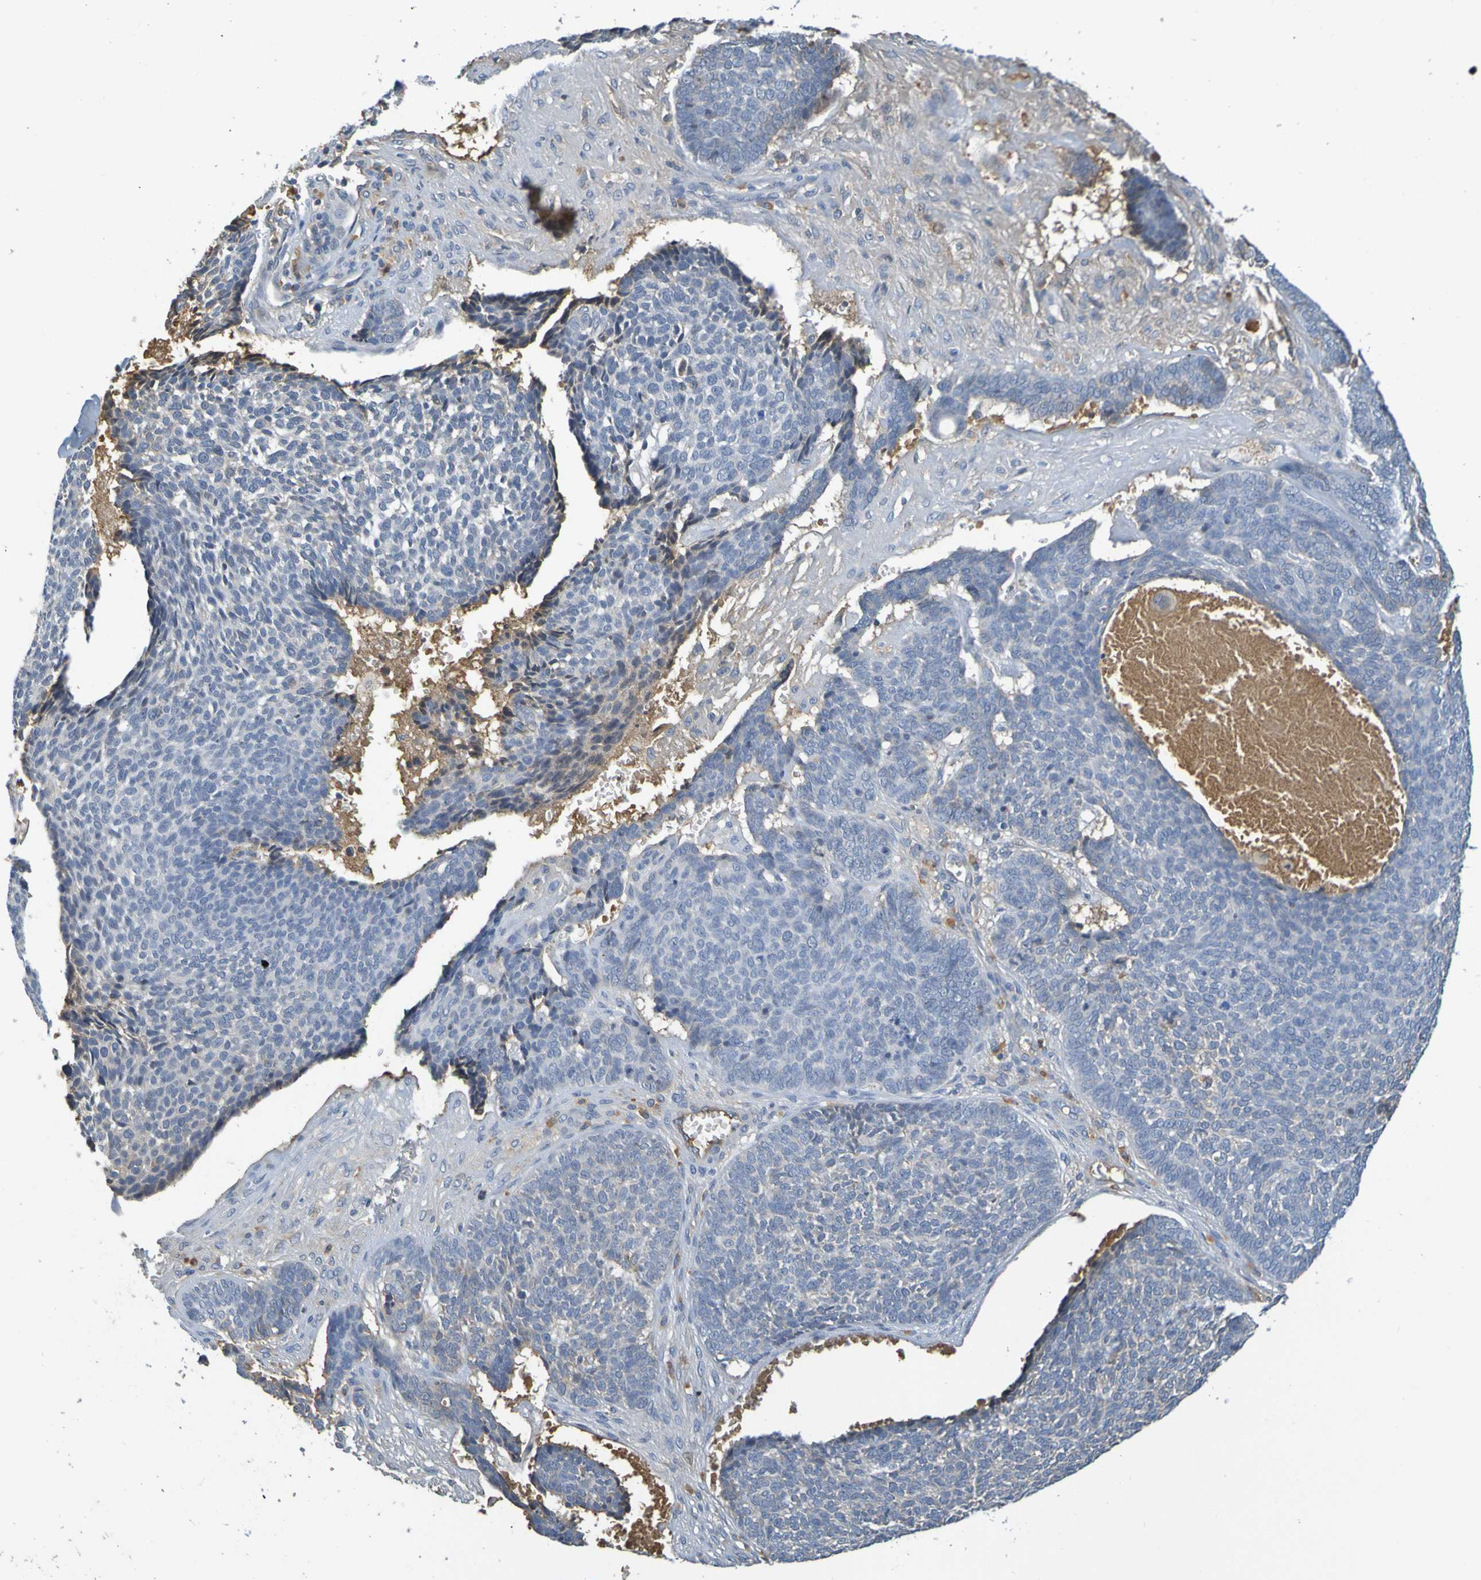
{"staining": {"intensity": "negative", "quantity": "none", "location": "none"}, "tissue": "skin cancer", "cell_type": "Tumor cells", "image_type": "cancer", "snomed": [{"axis": "morphology", "description": "Basal cell carcinoma"}, {"axis": "topography", "description": "Skin"}], "caption": "Immunohistochemical staining of human skin basal cell carcinoma demonstrates no significant expression in tumor cells.", "gene": "C1QA", "patient": {"sex": "male", "age": 84}}